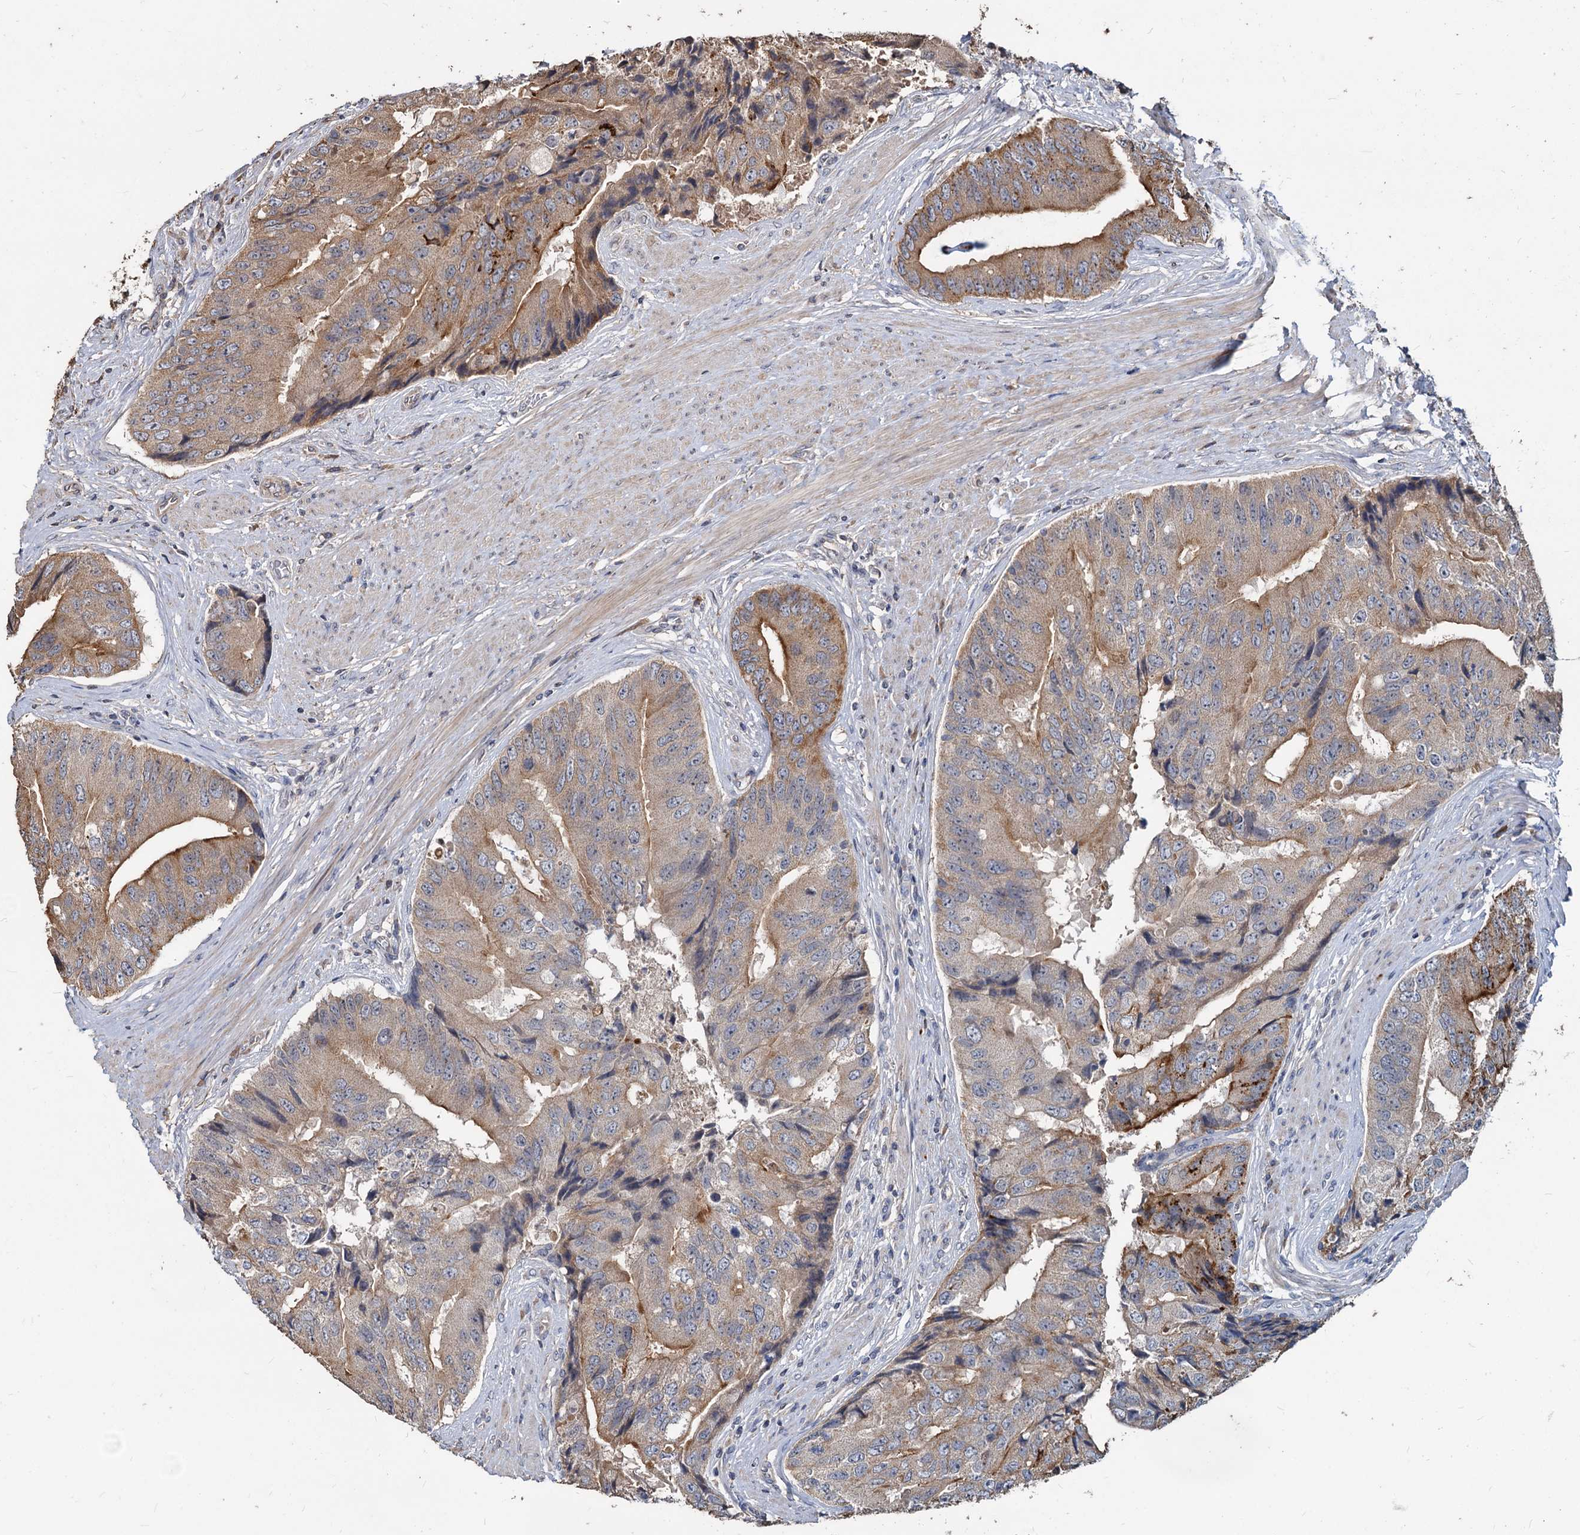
{"staining": {"intensity": "strong", "quantity": "<25%", "location": "cytoplasmic/membranous"}, "tissue": "prostate cancer", "cell_type": "Tumor cells", "image_type": "cancer", "snomed": [{"axis": "morphology", "description": "Adenocarcinoma, High grade"}, {"axis": "topography", "description": "Prostate"}], "caption": "Tumor cells reveal medium levels of strong cytoplasmic/membranous expression in about <25% of cells in prostate cancer (adenocarcinoma (high-grade)).", "gene": "DEPDC4", "patient": {"sex": "male", "age": 70}}